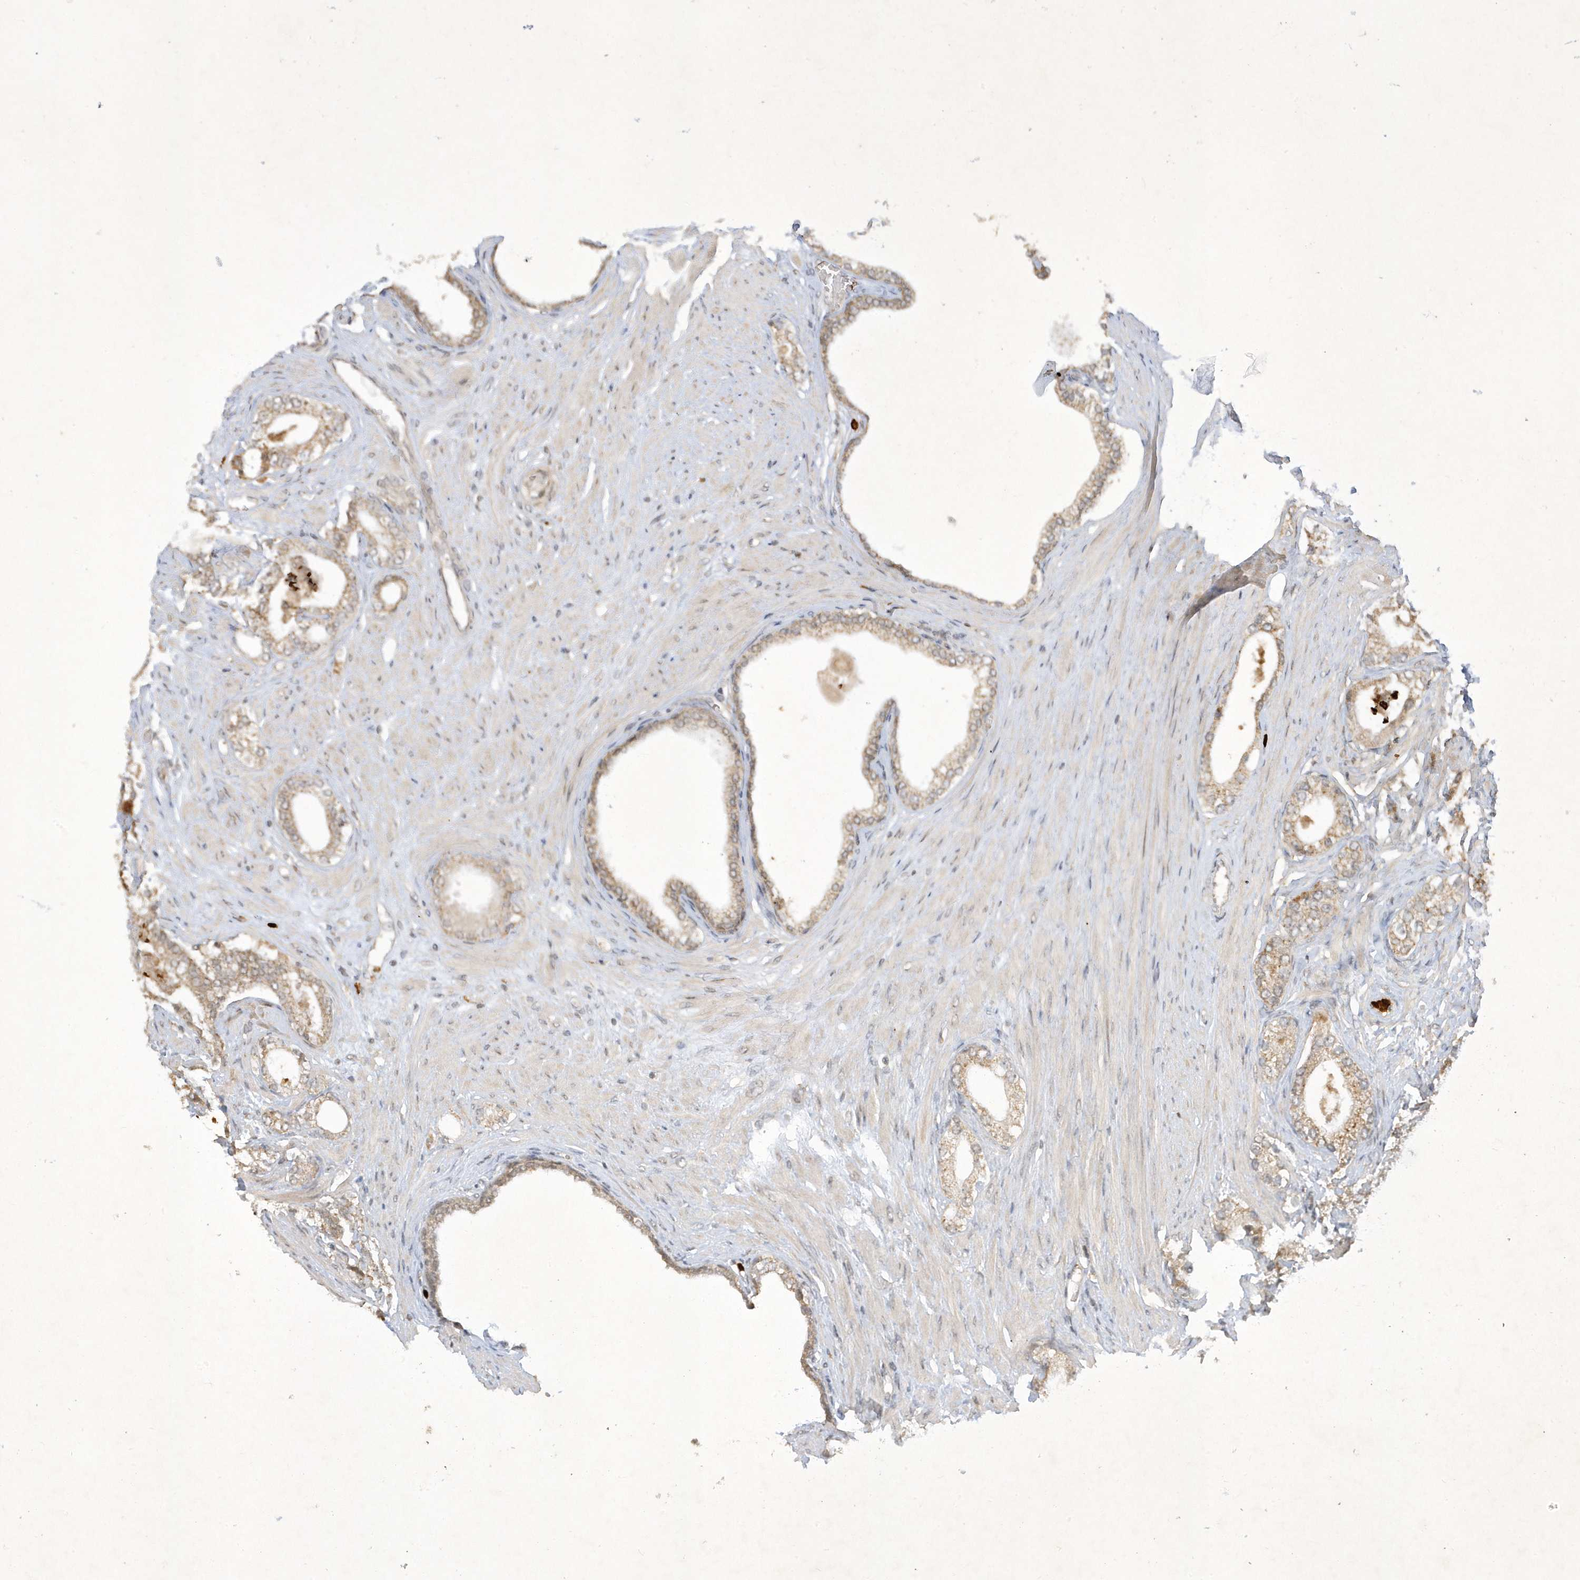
{"staining": {"intensity": "weak", "quantity": ">75%", "location": "cytoplasmic/membranous"}, "tissue": "prostate cancer", "cell_type": "Tumor cells", "image_type": "cancer", "snomed": [{"axis": "morphology", "description": "Adenocarcinoma, High grade"}, {"axis": "topography", "description": "Prostate"}], "caption": "Prostate high-grade adenocarcinoma stained with DAB (3,3'-diaminobenzidine) IHC exhibits low levels of weak cytoplasmic/membranous expression in approximately >75% of tumor cells. Nuclei are stained in blue.", "gene": "ZNF213", "patient": {"sex": "male", "age": 63}}